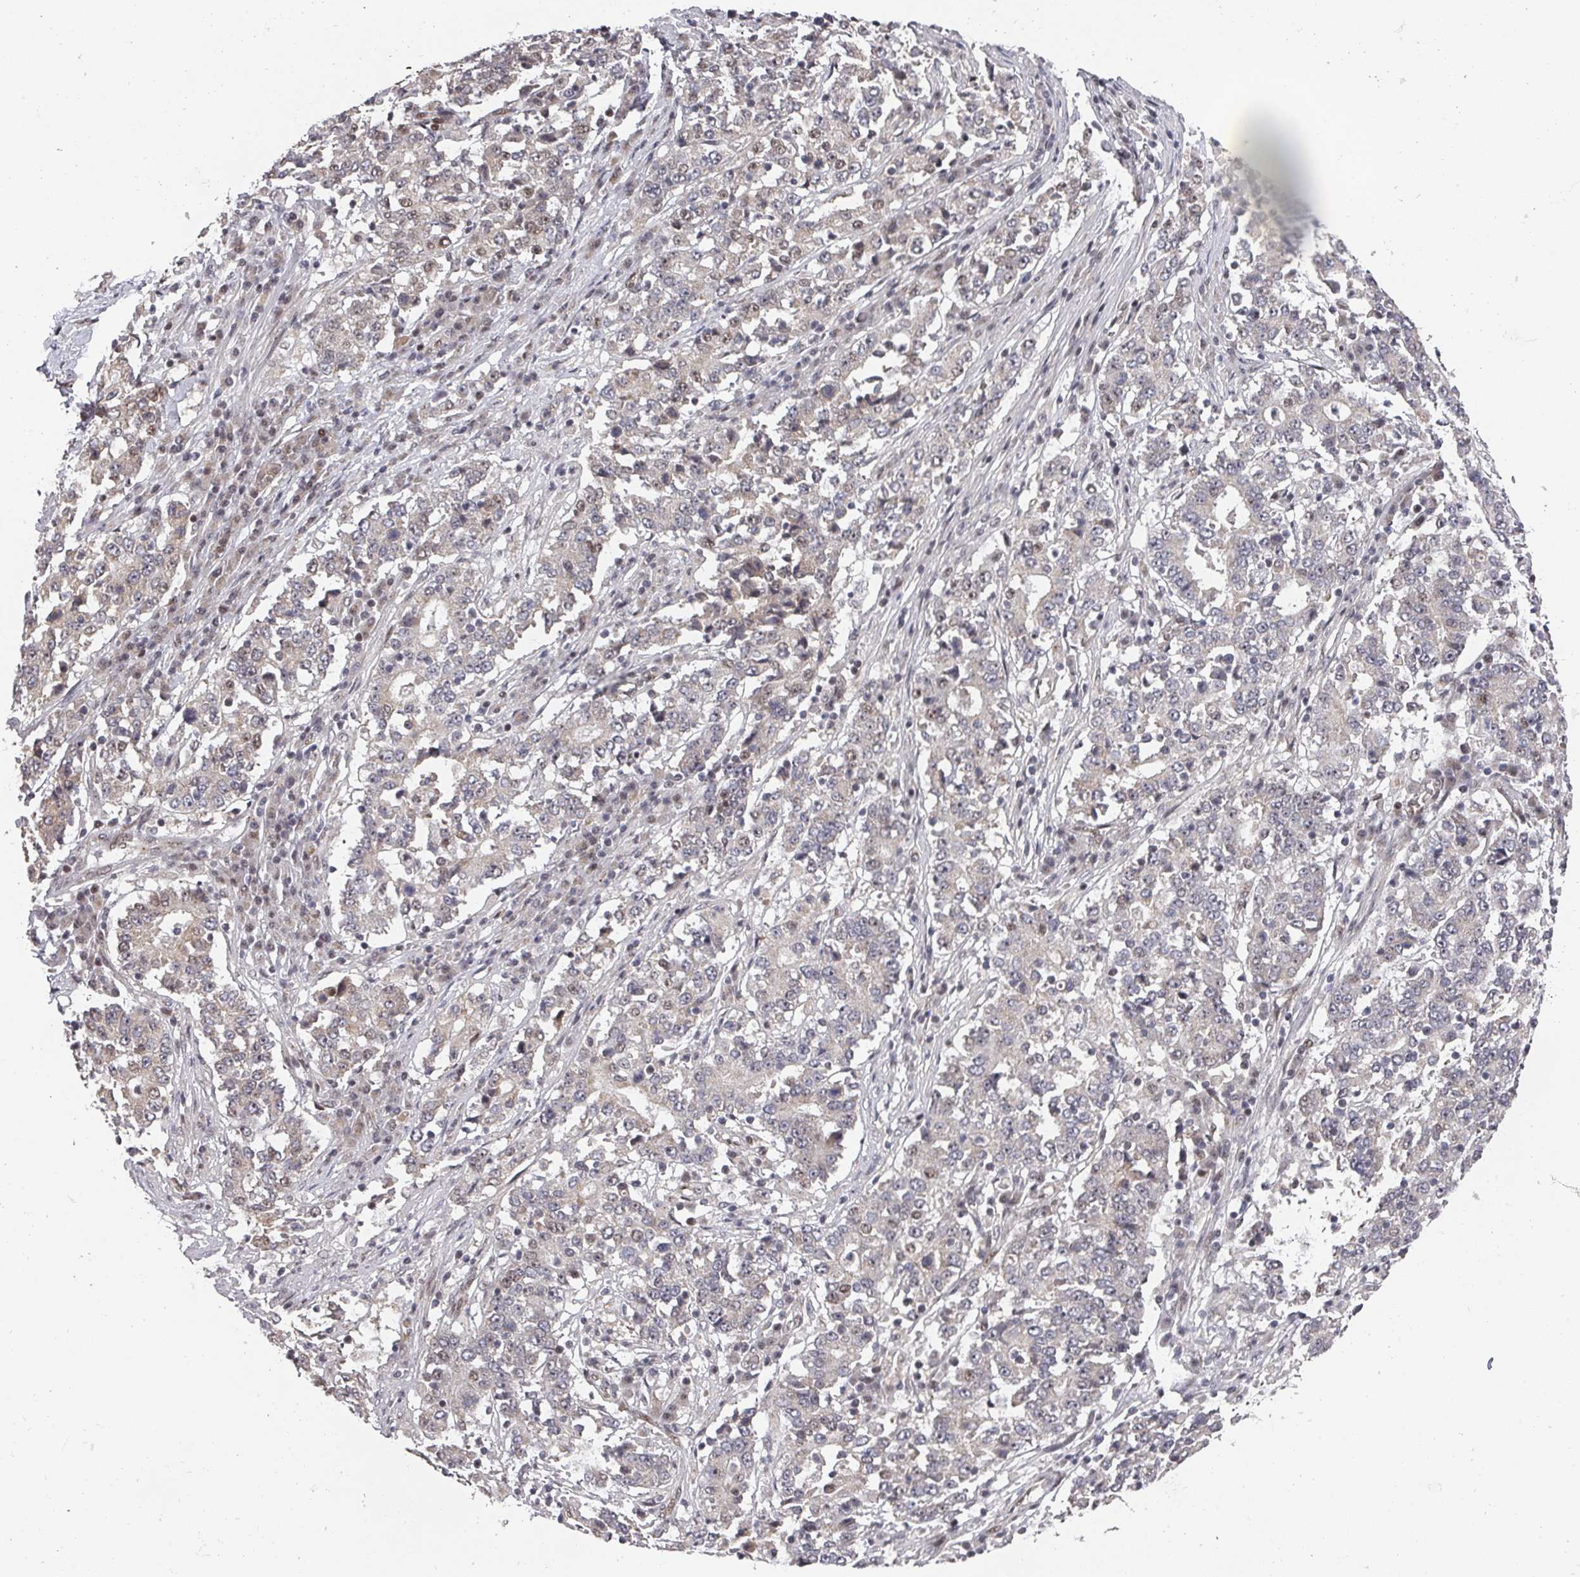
{"staining": {"intensity": "weak", "quantity": "25%-75%", "location": "cytoplasmic/membranous"}, "tissue": "stomach cancer", "cell_type": "Tumor cells", "image_type": "cancer", "snomed": [{"axis": "morphology", "description": "Adenocarcinoma, NOS"}, {"axis": "topography", "description": "Stomach"}], "caption": "DAB immunohistochemical staining of stomach adenocarcinoma exhibits weak cytoplasmic/membranous protein expression in about 25%-75% of tumor cells.", "gene": "KIF1C", "patient": {"sex": "male", "age": 59}}